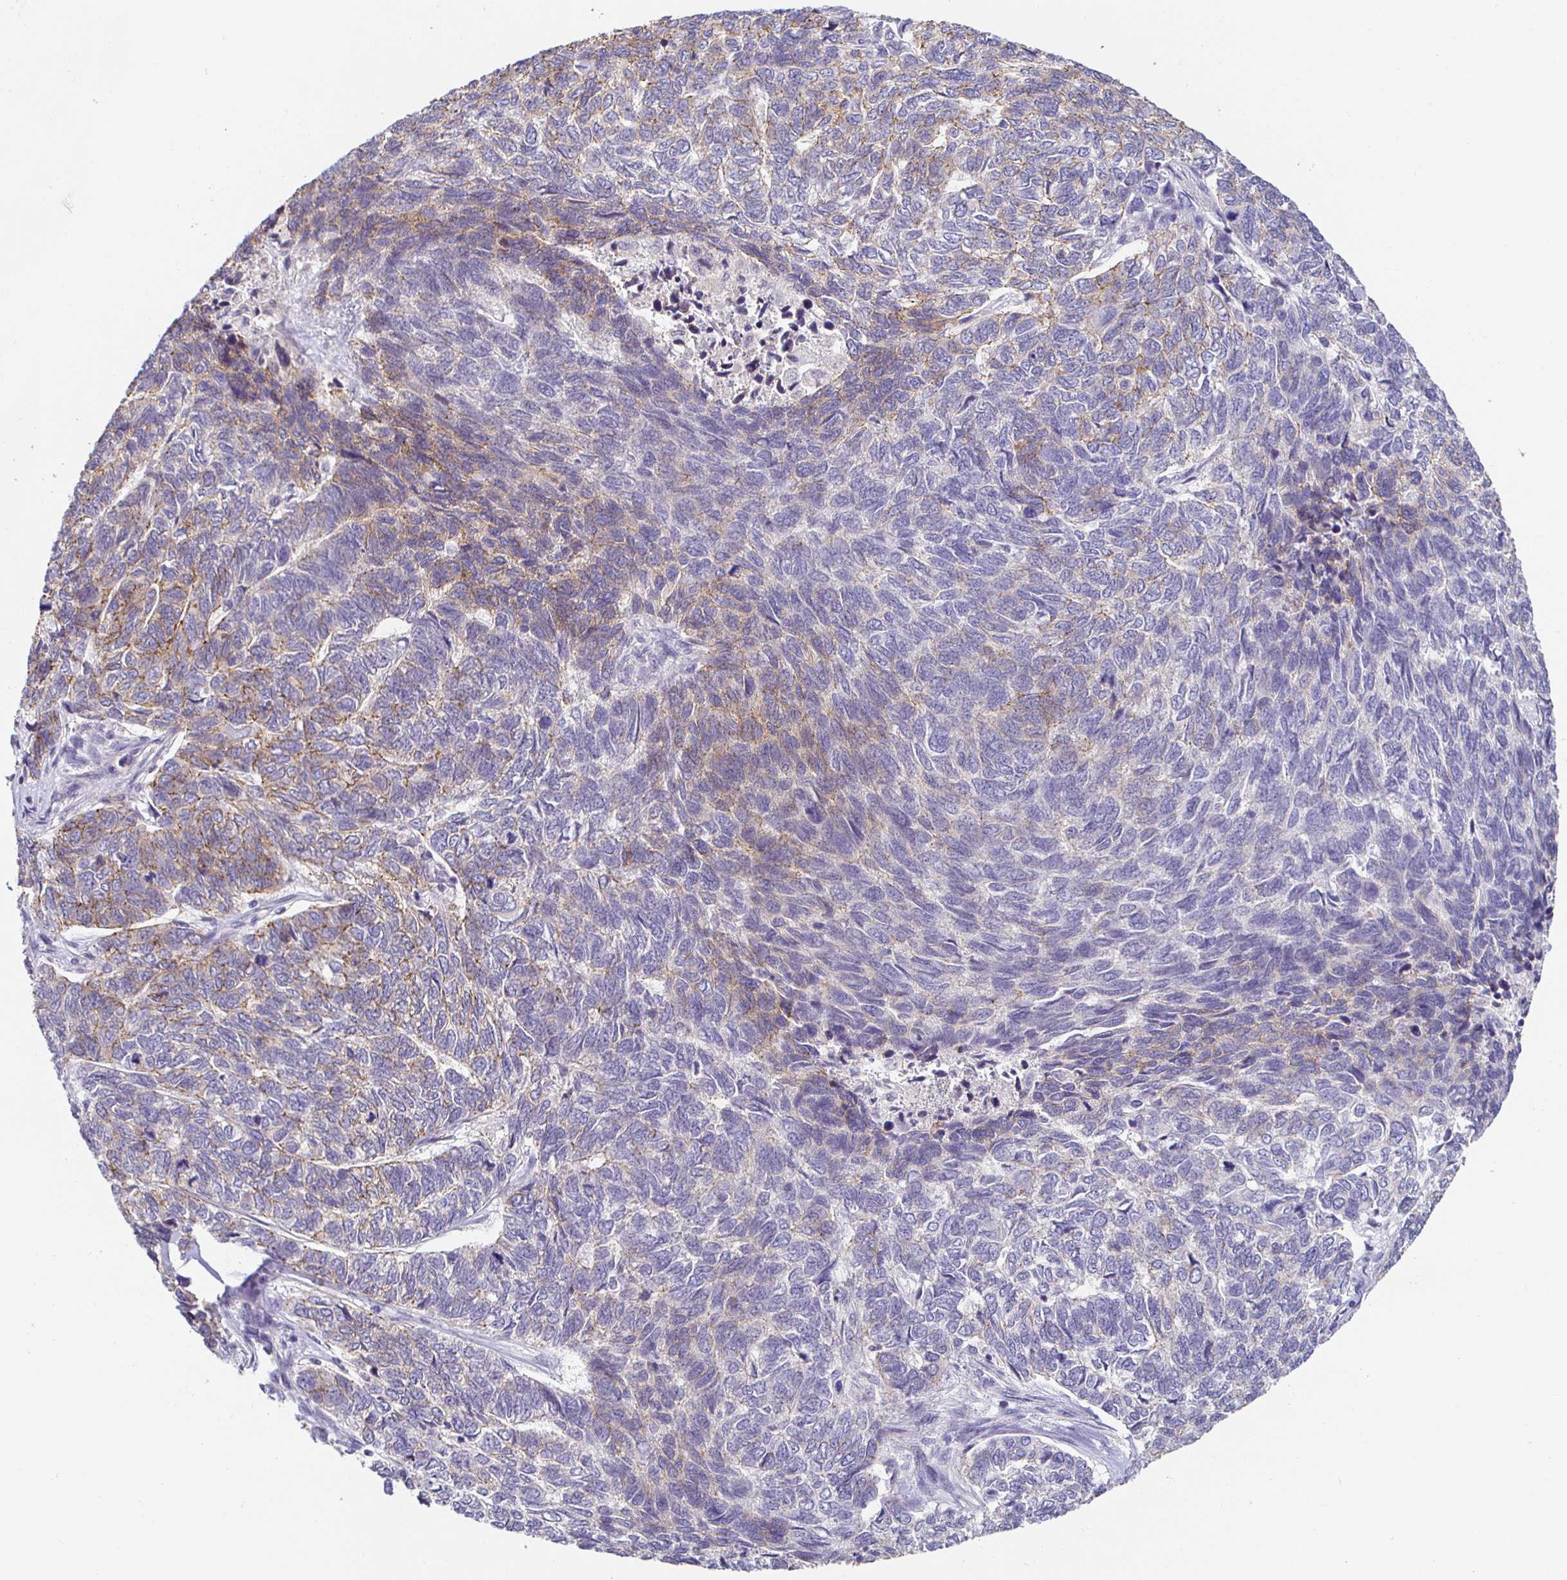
{"staining": {"intensity": "weak", "quantity": "25%-75%", "location": "cytoplasmic/membranous"}, "tissue": "skin cancer", "cell_type": "Tumor cells", "image_type": "cancer", "snomed": [{"axis": "morphology", "description": "Basal cell carcinoma"}, {"axis": "topography", "description": "Skin"}], "caption": "High-magnification brightfield microscopy of skin cancer stained with DAB (brown) and counterstained with hematoxylin (blue). tumor cells exhibit weak cytoplasmic/membranous positivity is present in about25%-75% of cells.", "gene": "PIWIL3", "patient": {"sex": "female", "age": 65}}